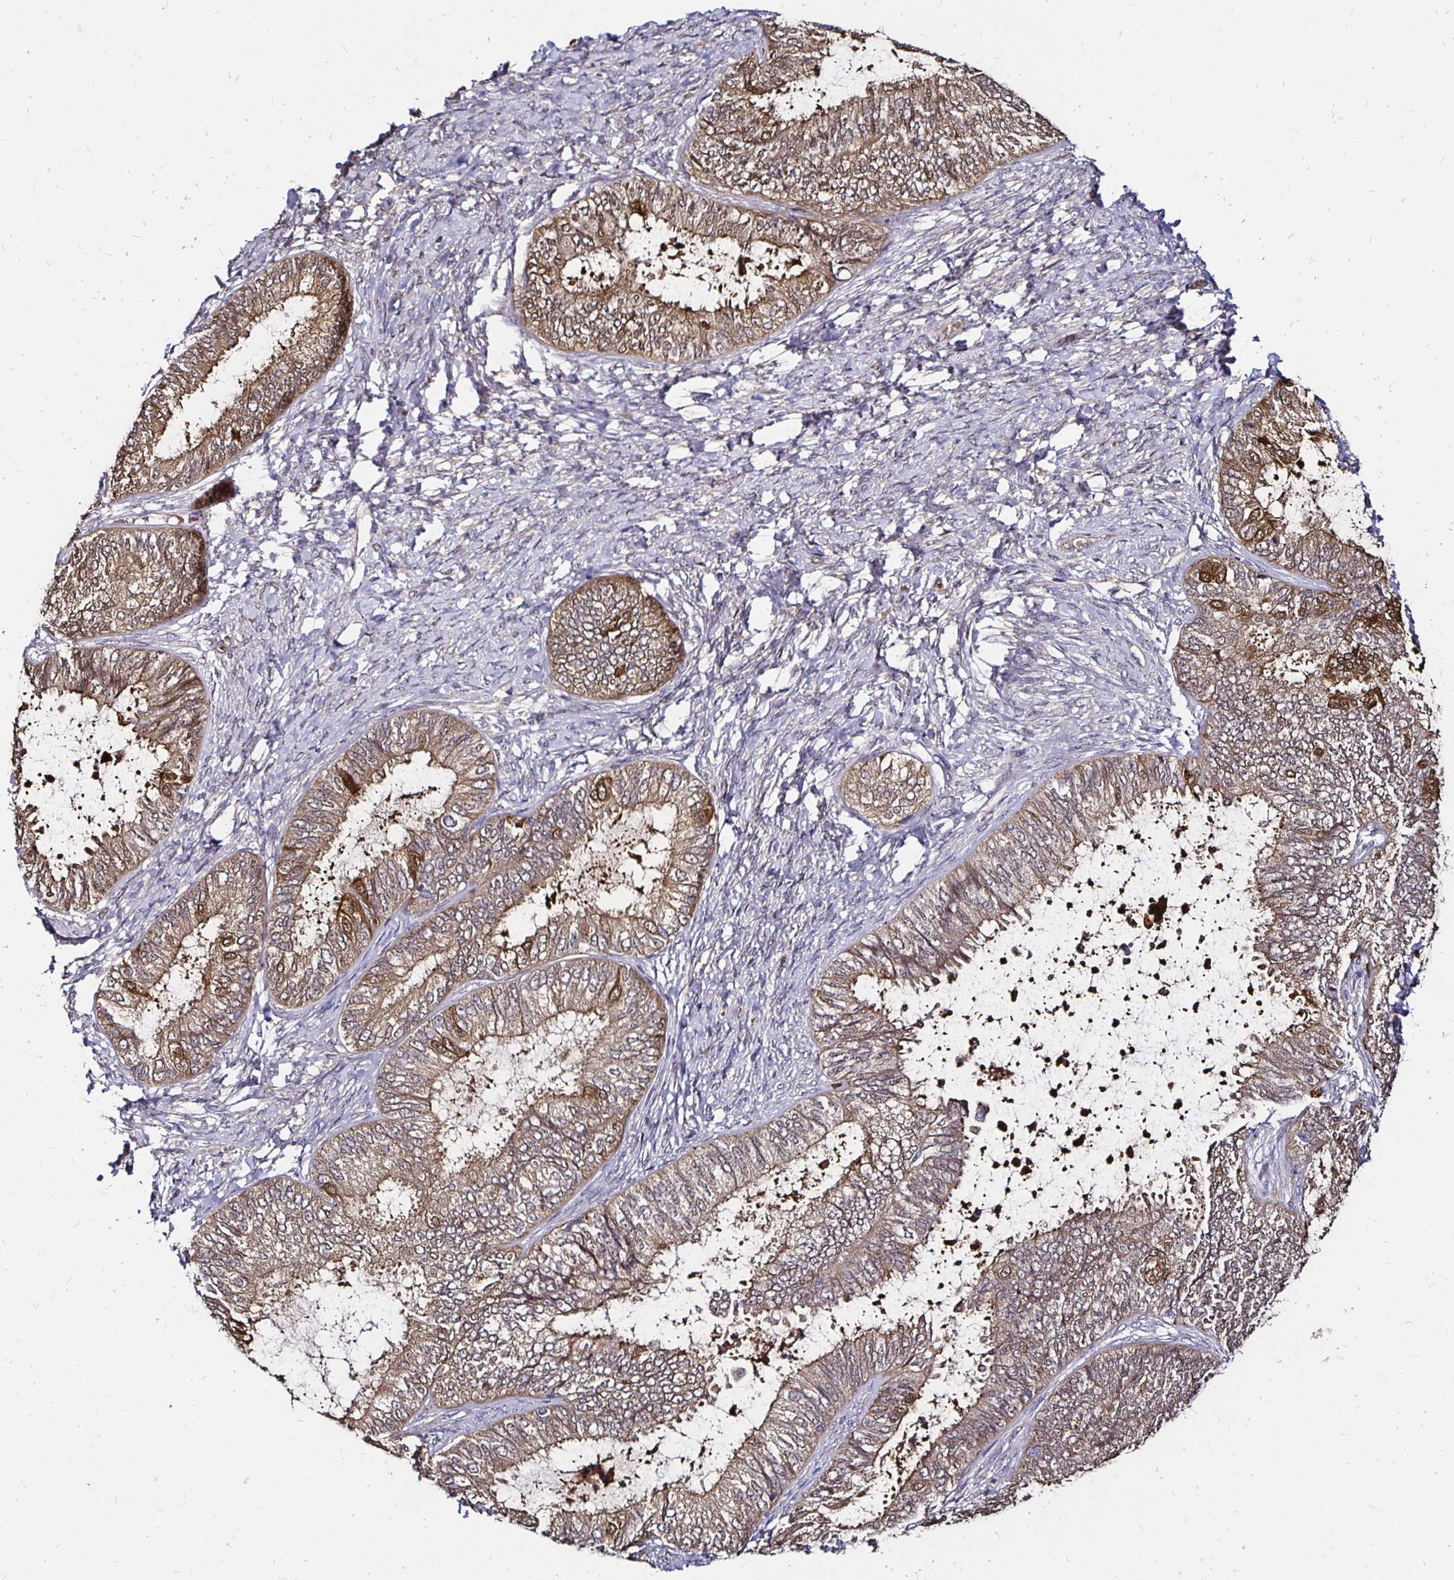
{"staining": {"intensity": "weak", "quantity": ">75%", "location": "cytoplasmic/membranous"}, "tissue": "ovarian cancer", "cell_type": "Tumor cells", "image_type": "cancer", "snomed": [{"axis": "morphology", "description": "Carcinoma, endometroid"}, {"axis": "topography", "description": "Ovary"}], "caption": "DAB (3,3'-diaminobenzidine) immunohistochemical staining of ovarian endometroid carcinoma reveals weak cytoplasmic/membranous protein positivity in about >75% of tumor cells. The staining was performed using DAB (3,3'-diaminobenzidine) to visualize the protein expression in brown, while the nuclei were stained in blue with hematoxylin (Magnification: 20x).", "gene": "TXN", "patient": {"sex": "female", "age": 70}}